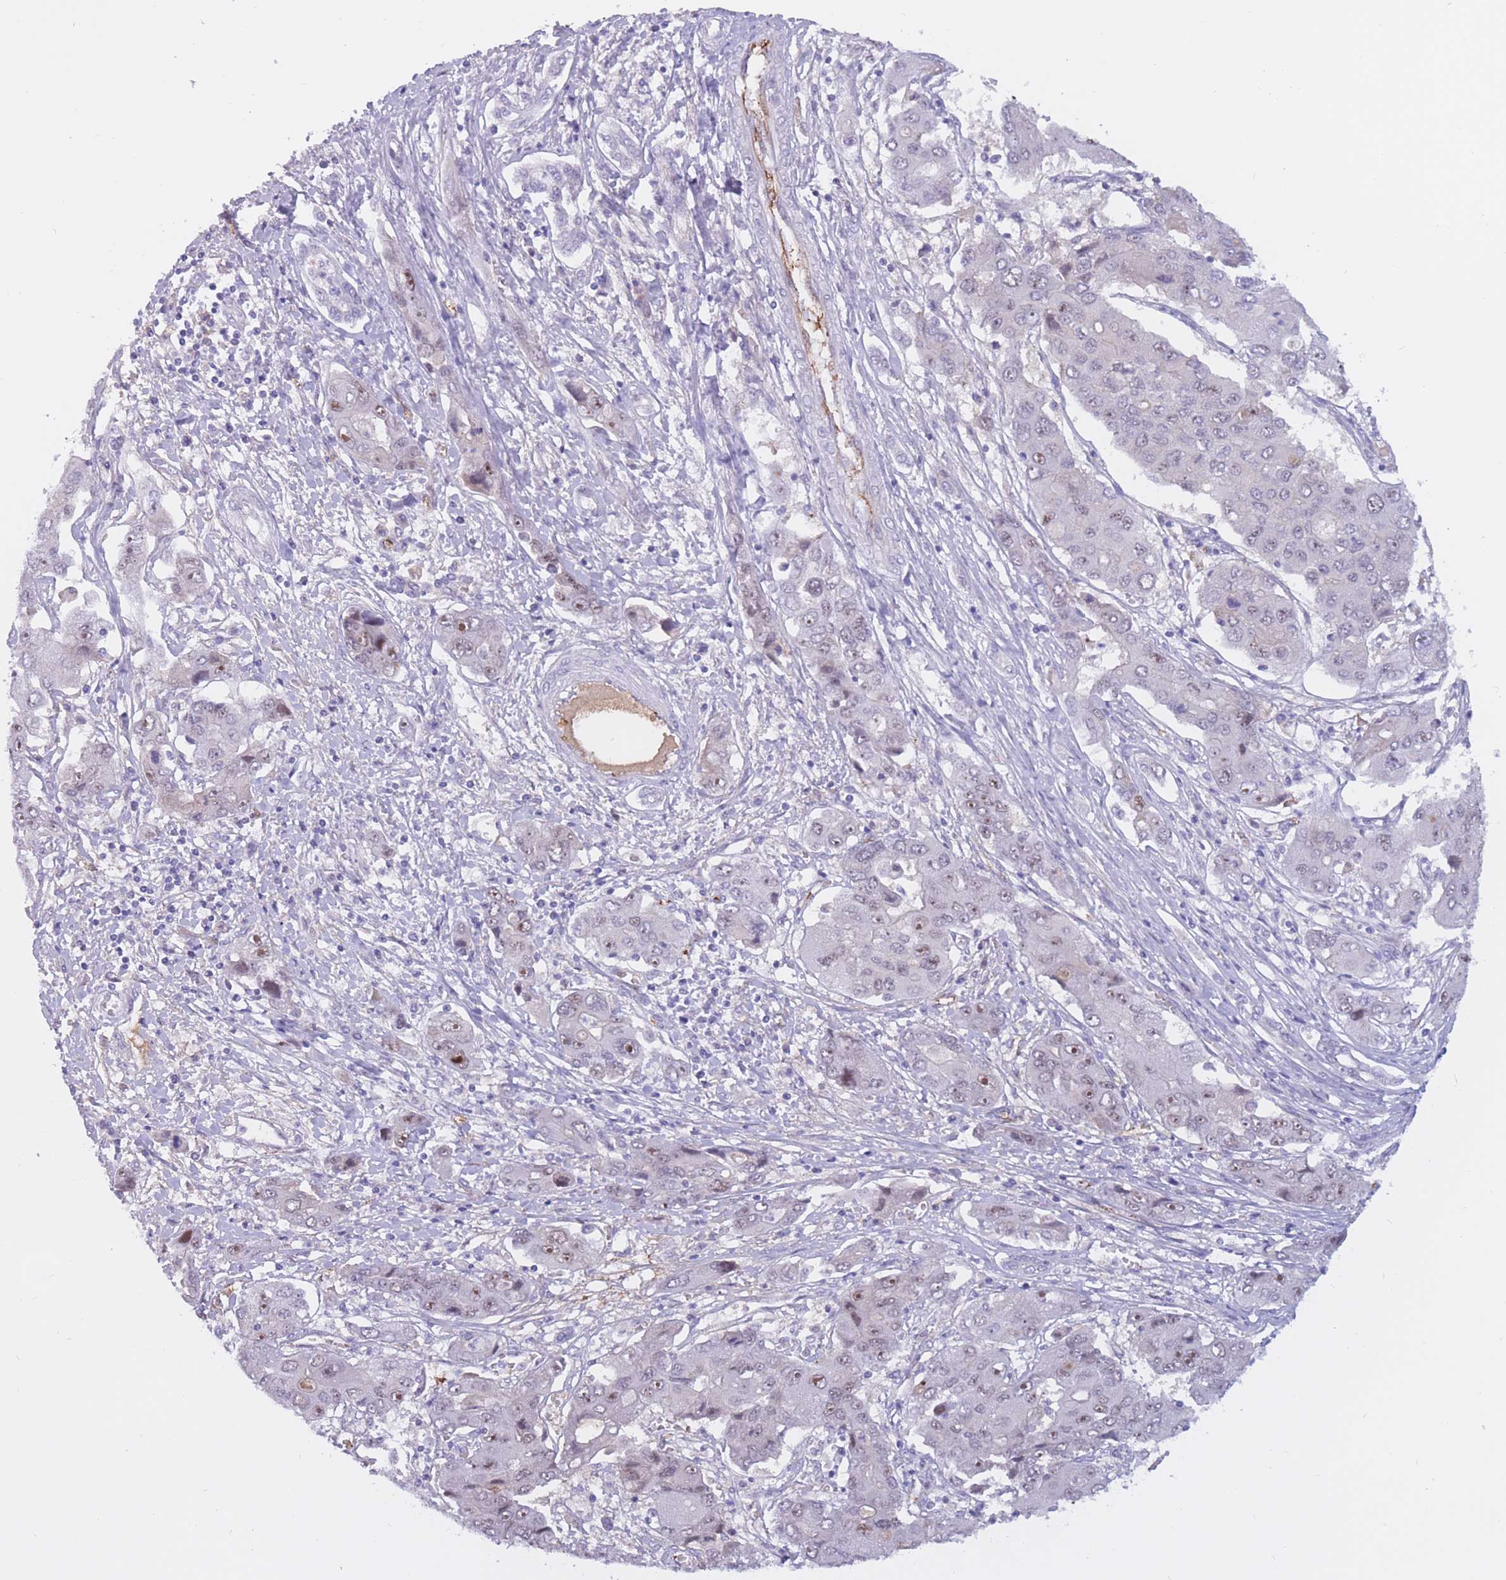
{"staining": {"intensity": "moderate", "quantity": "25%-75%", "location": "nuclear"}, "tissue": "liver cancer", "cell_type": "Tumor cells", "image_type": "cancer", "snomed": [{"axis": "morphology", "description": "Cholangiocarcinoma"}, {"axis": "topography", "description": "Liver"}], "caption": "Protein expression analysis of liver cancer (cholangiocarcinoma) demonstrates moderate nuclear staining in about 25%-75% of tumor cells.", "gene": "BOP1", "patient": {"sex": "male", "age": 67}}